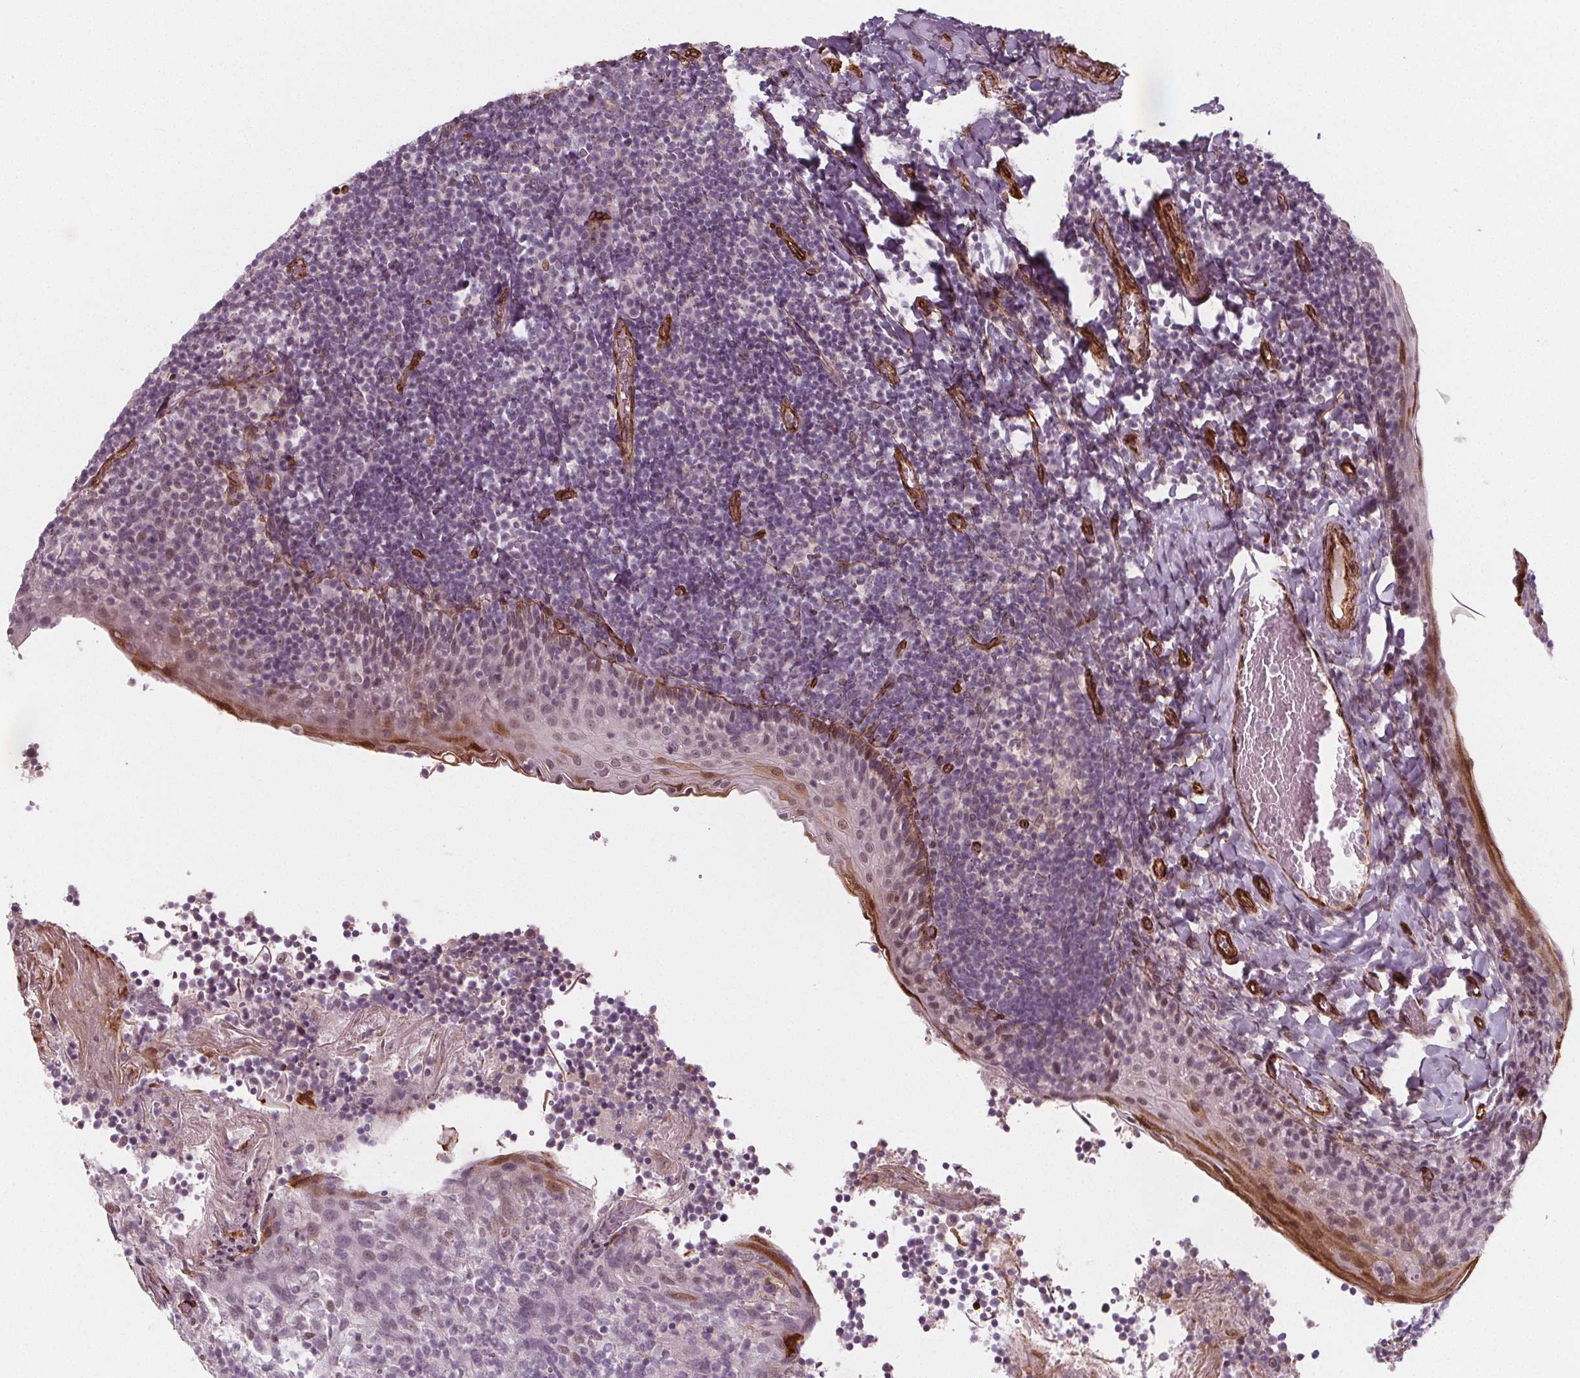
{"staining": {"intensity": "negative", "quantity": "none", "location": "none"}, "tissue": "tonsil", "cell_type": "Germinal center cells", "image_type": "normal", "snomed": [{"axis": "morphology", "description": "Normal tissue, NOS"}, {"axis": "topography", "description": "Tonsil"}], "caption": "DAB immunohistochemical staining of unremarkable human tonsil displays no significant expression in germinal center cells. (DAB immunohistochemistry visualized using brightfield microscopy, high magnification).", "gene": "HAS1", "patient": {"sex": "female", "age": 10}}